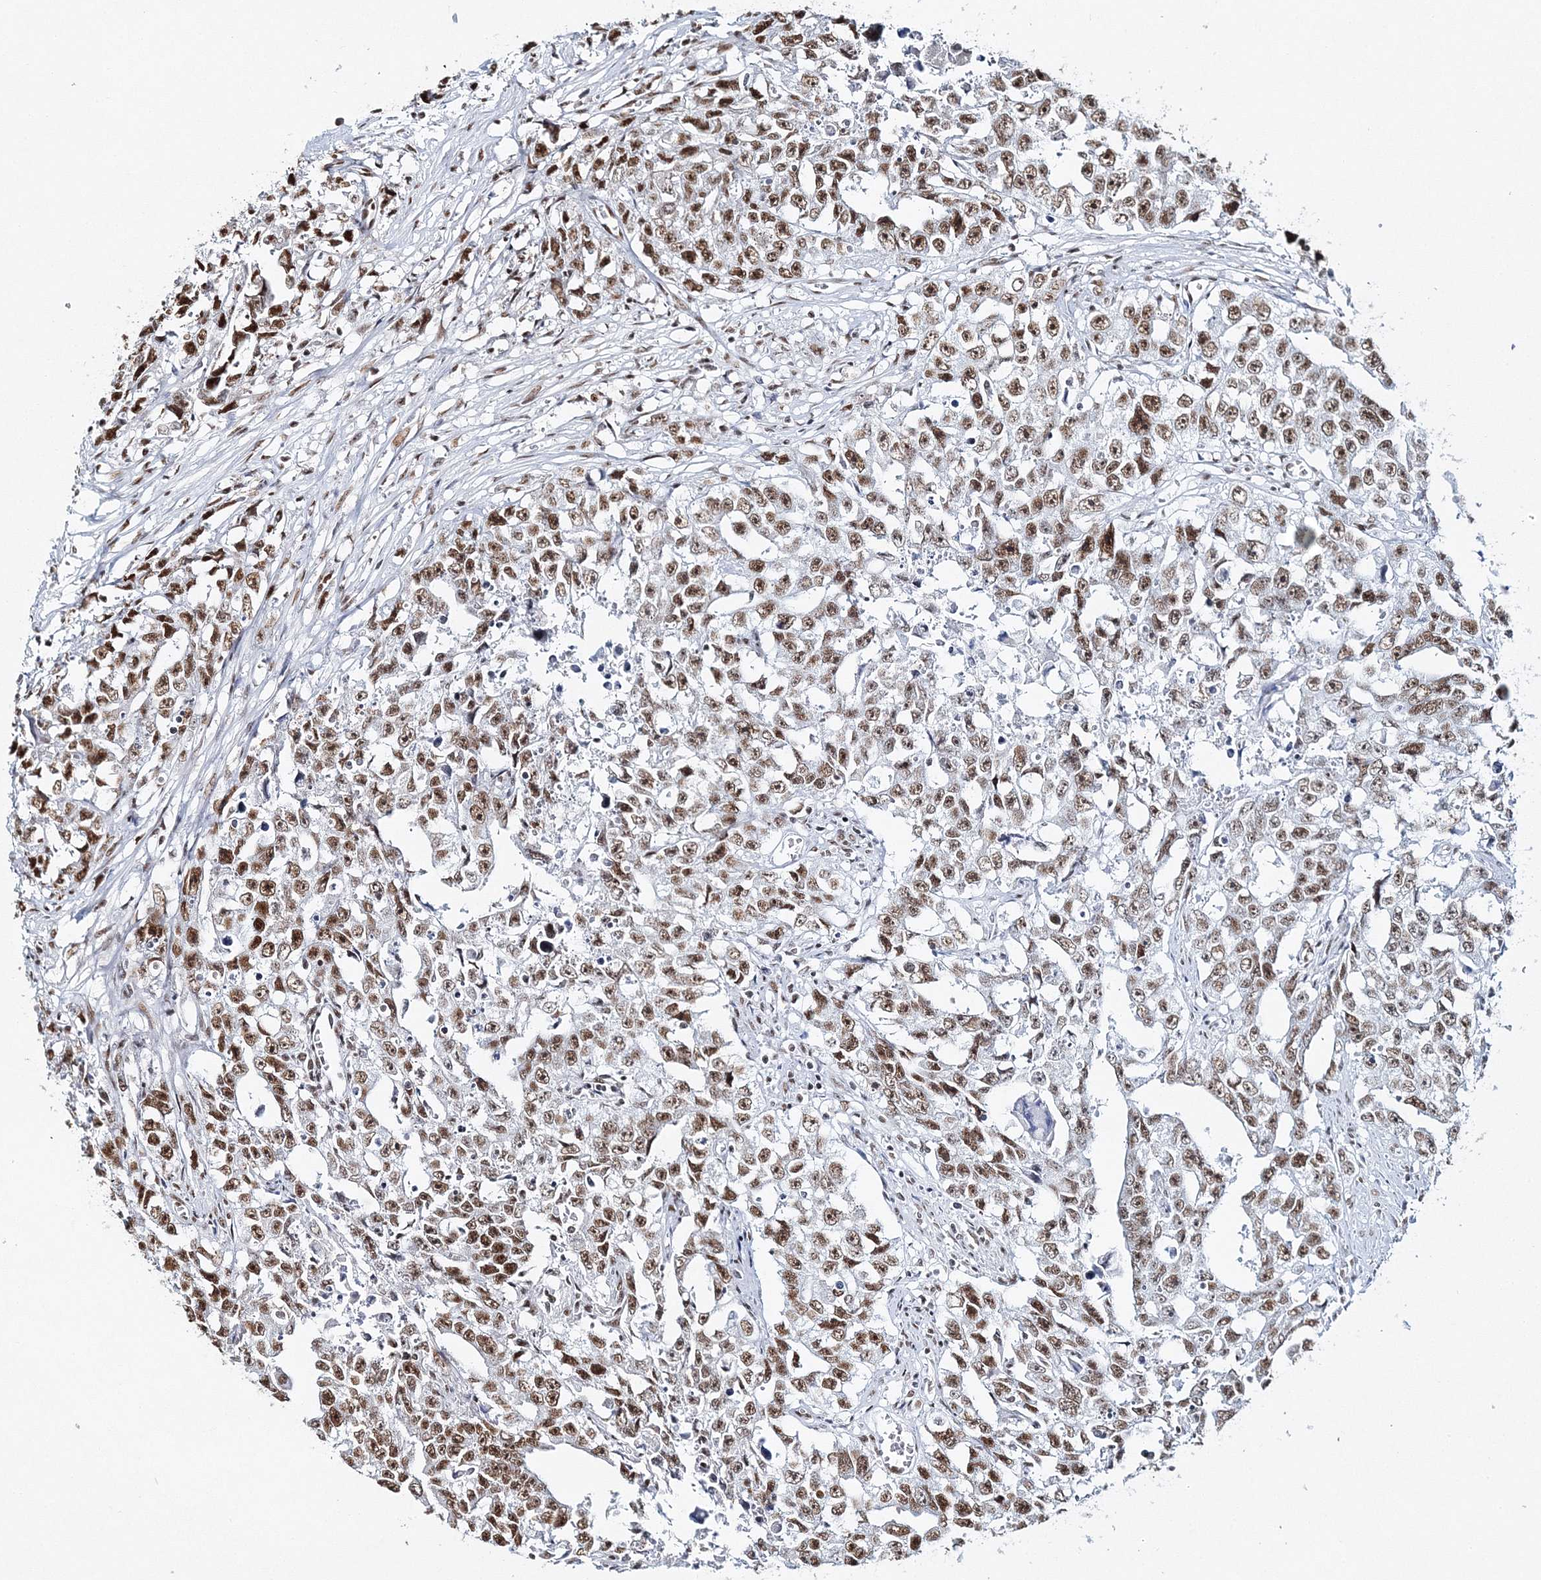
{"staining": {"intensity": "moderate", "quantity": ">75%", "location": "nuclear"}, "tissue": "testis cancer", "cell_type": "Tumor cells", "image_type": "cancer", "snomed": [{"axis": "morphology", "description": "Seminoma, NOS"}, {"axis": "morphology", "description": "Carcinoma, Embryonal, NOS"}, {"axis": "topography", "description": "Testis"}], "caption": "A histopathology image of testis cancer stained for a protein exhibits moderate nuclear brown staining in tumor cells.", "gene": "QRICH1", "patient": {"sex": "male", "age": 43}}